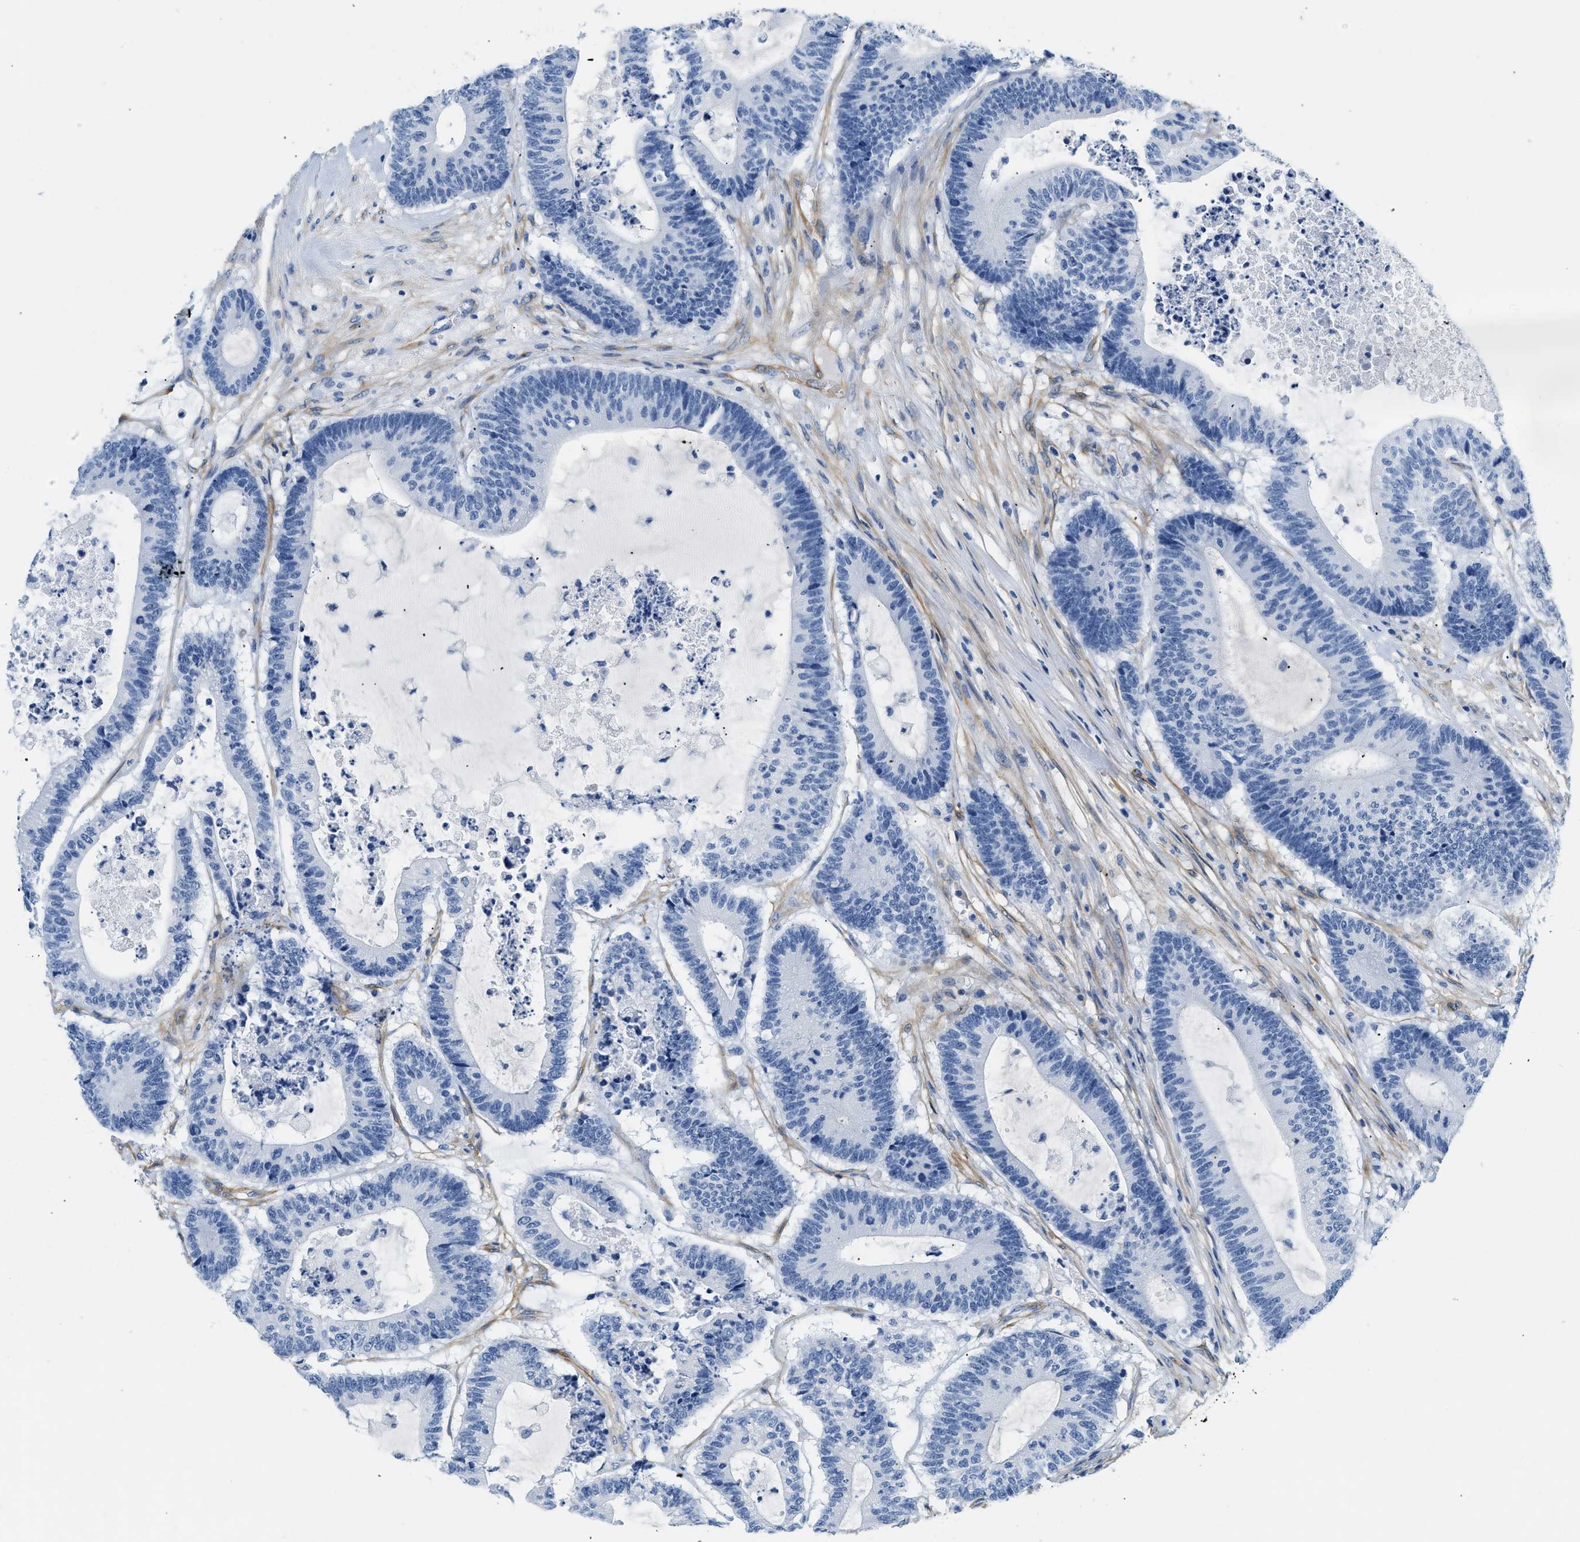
{"staining": {"intensity": "negative", "quantity": "none", "location": "none"}, "tissue": "colorectal cancer", "cell_type": "Tumor cells", "image_type": "cancer", "snomed": [{"axis": "morphology", "description": "Adenocarcinoma, NOS"}, {"axis": "topography", "description": "Colon"}], "caption": "The micrograph reveals no significant positivity in tumor cells of colorectal adenocarcinoma.", "gene": "PDGFRB", "patient": {"sex": "female", "age": 84}}